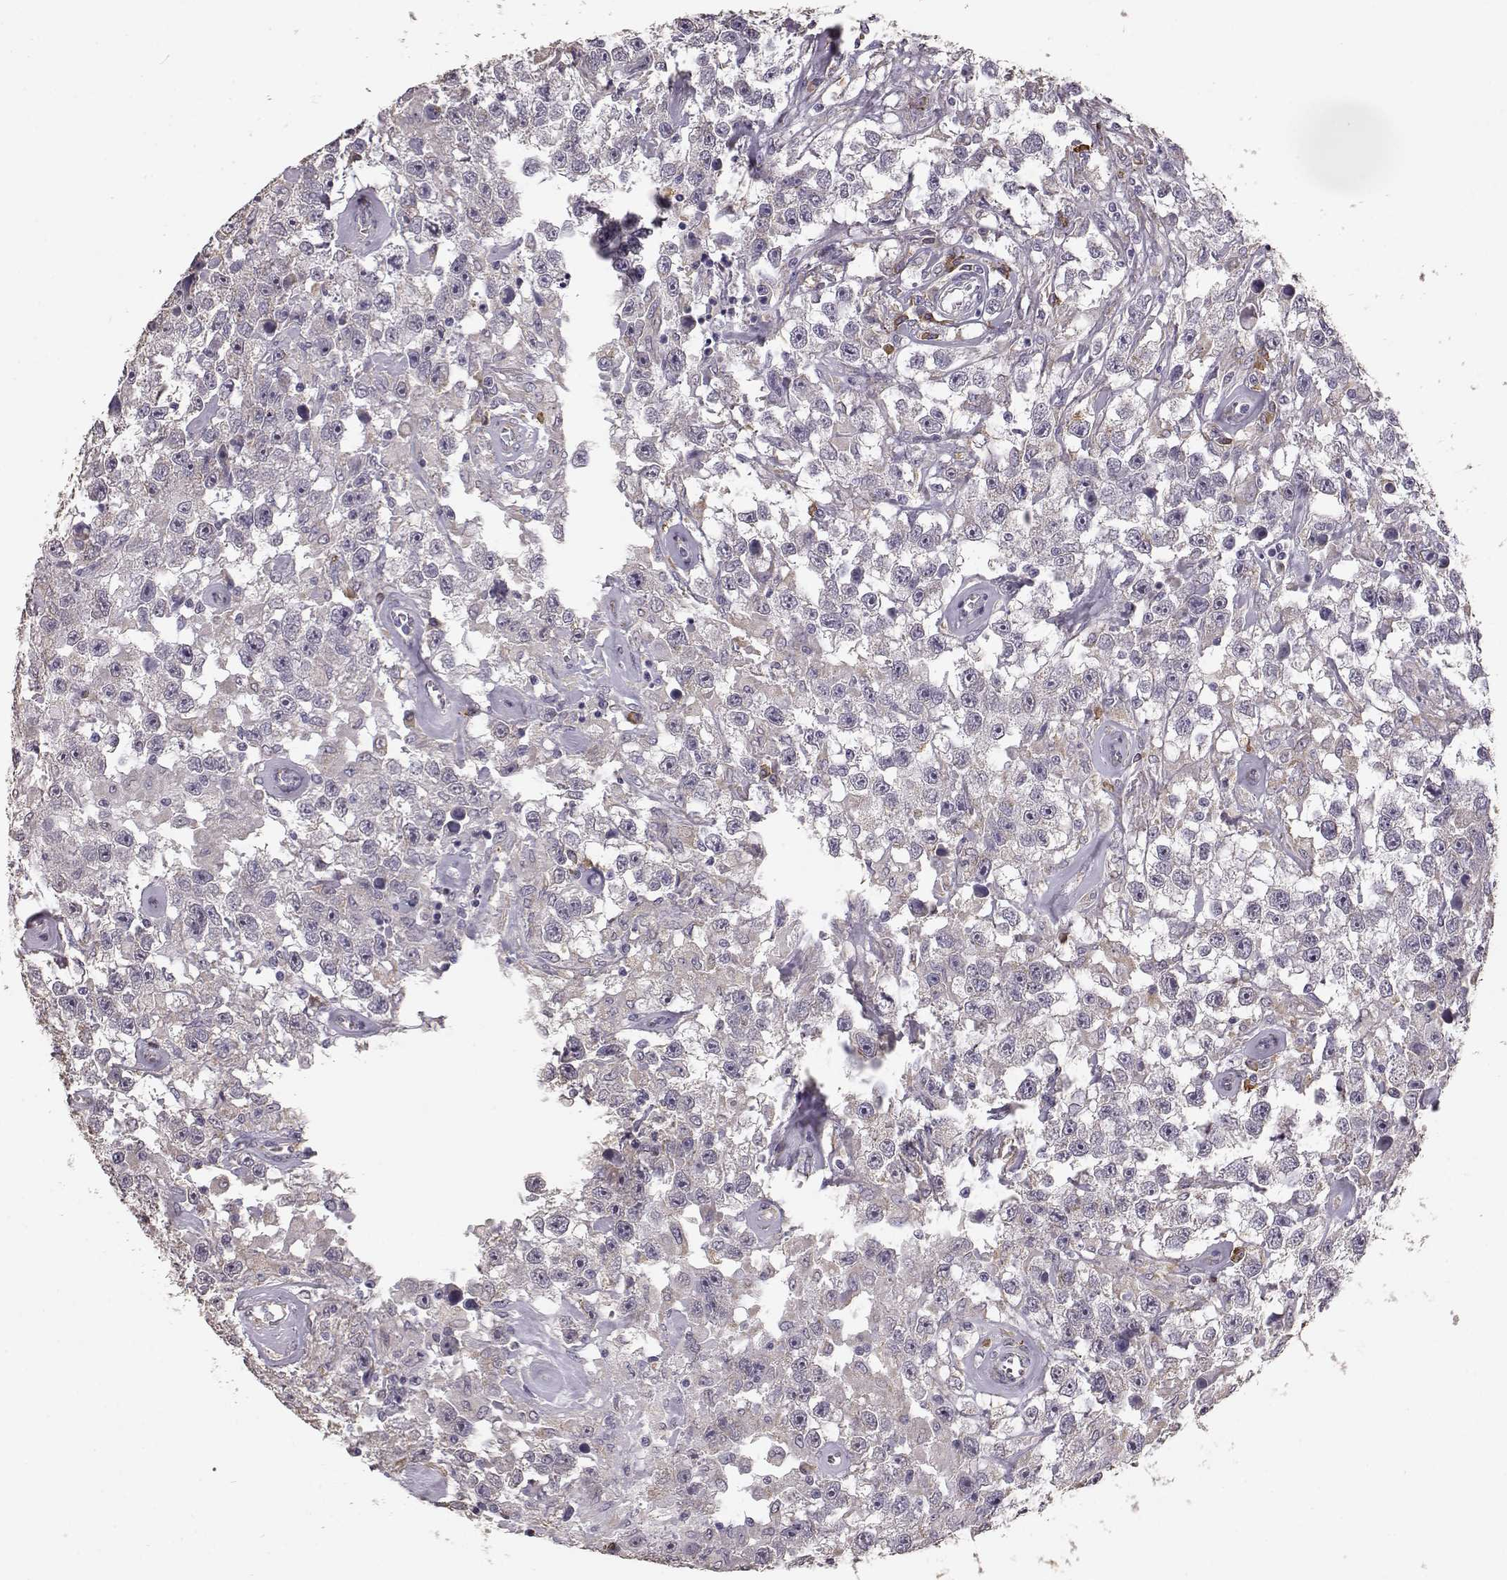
{"staining": {"intensity": "negative", "quantity": "none", "location": "none"}, "tissue": "testis cancer", "cell_type": "Tumor cells", "image_type": "cancer", "snomed": [{"axis": "morphology", "description": "Seminoma, NOS"}, {"axis": "topography", "description": "Testis"}], "caption": "There is no significant expression in tumor cells of testis cancer.", "gene": "GABRG3", "patient": {"sex": "male", "age": 43}}